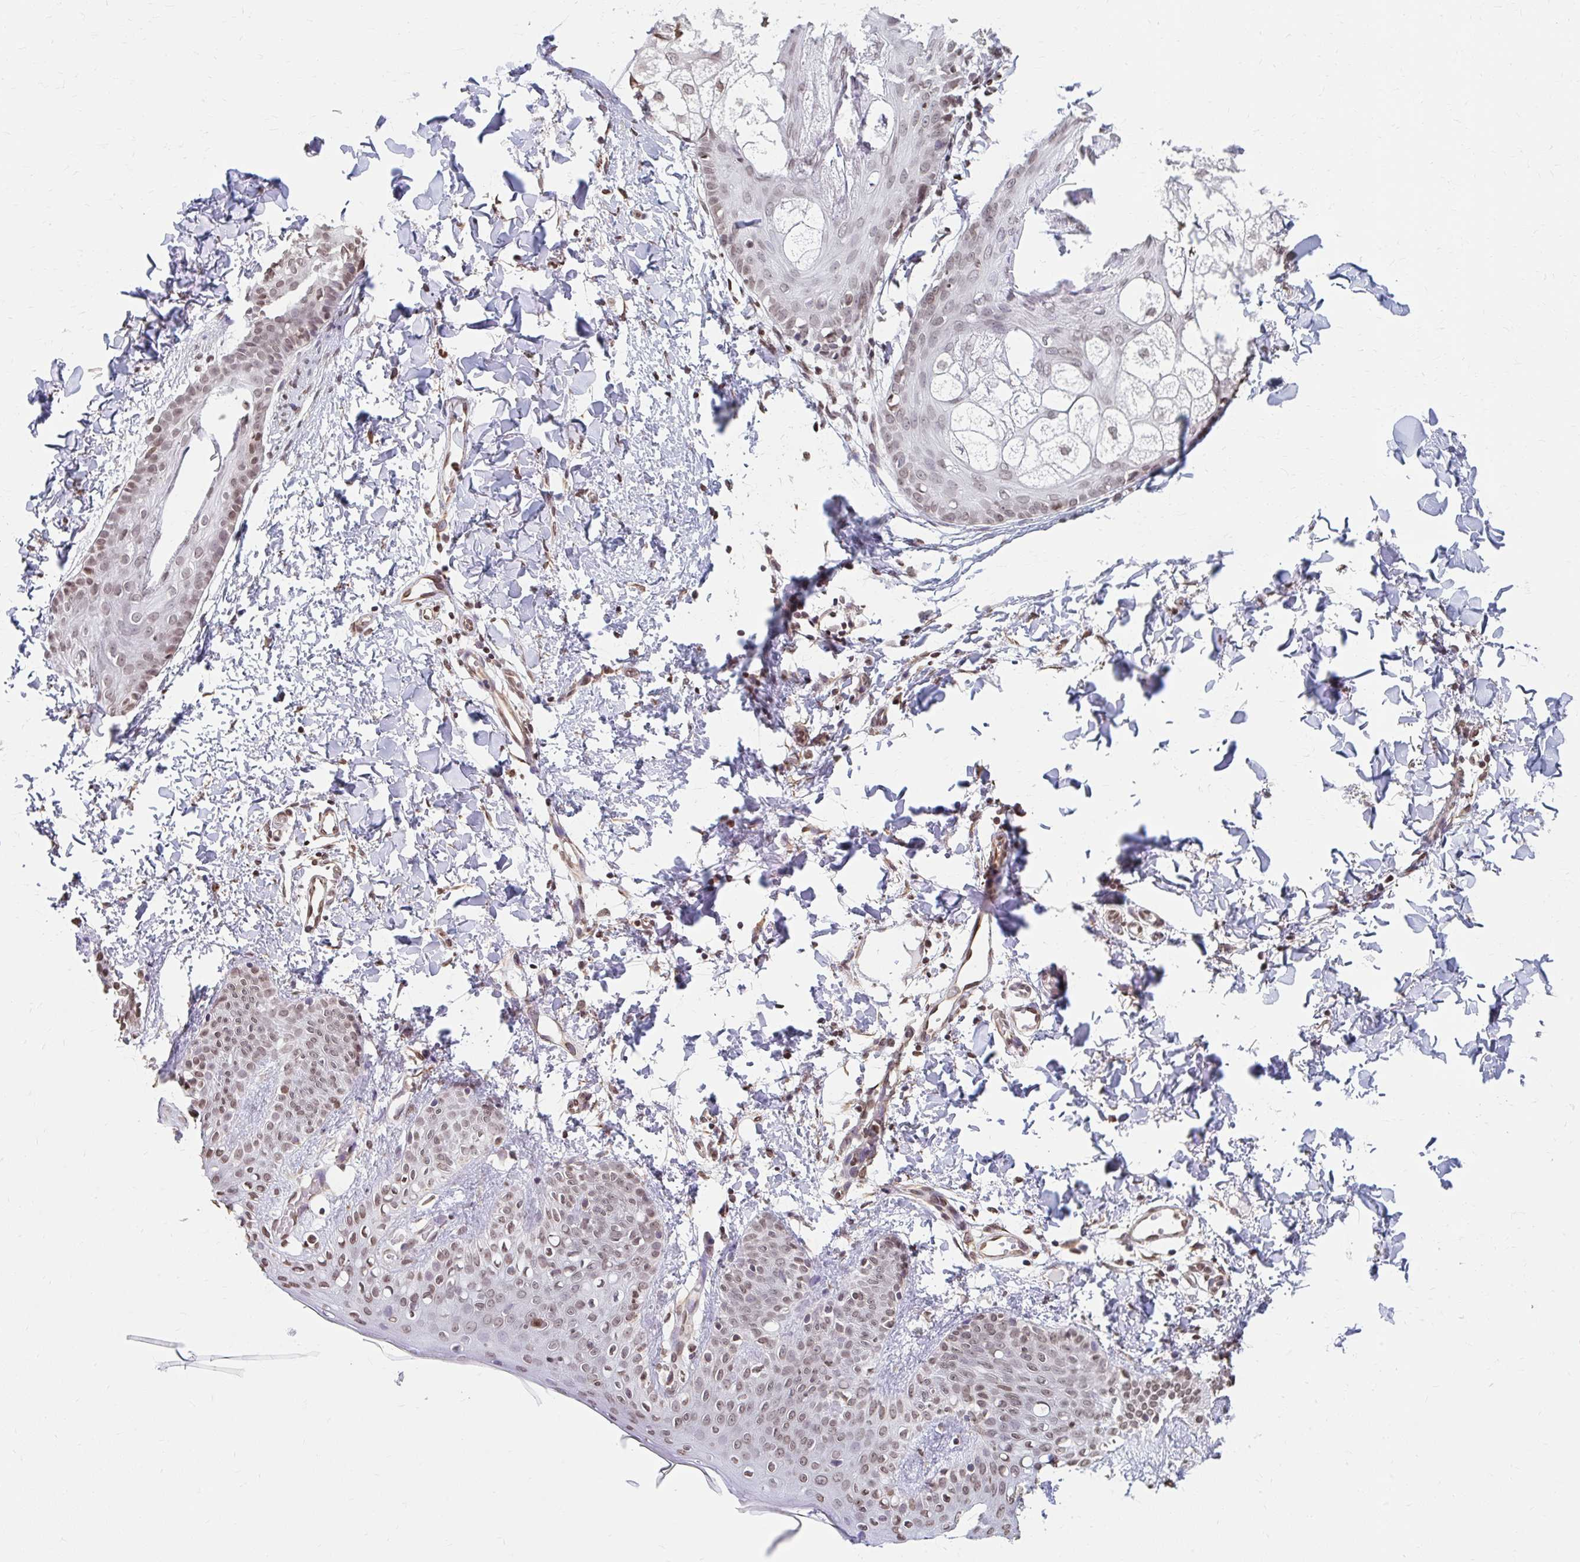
{"staining": {"intensity": "moderate", "quantity": ">75%", "location": "cytoplasmic/membranous,nuclear"}, "tissue": "skin", "cell_type": "Fibroblasts", "image_type": "normal", "snomed": [{"axis": "morphology", "description": "Normal tissue, NOS"}, {"axis": "topography", "description": "Skin"}], "caption": "This micrograph demonstrates immunohistochemistry staining of normal human skin, with medium moderate cytoplasmic/membranous,nuclear expression in about >75% of fibroblasts.", "gene": "ORC3", "patient": {"sex": "male", "age": 16}}